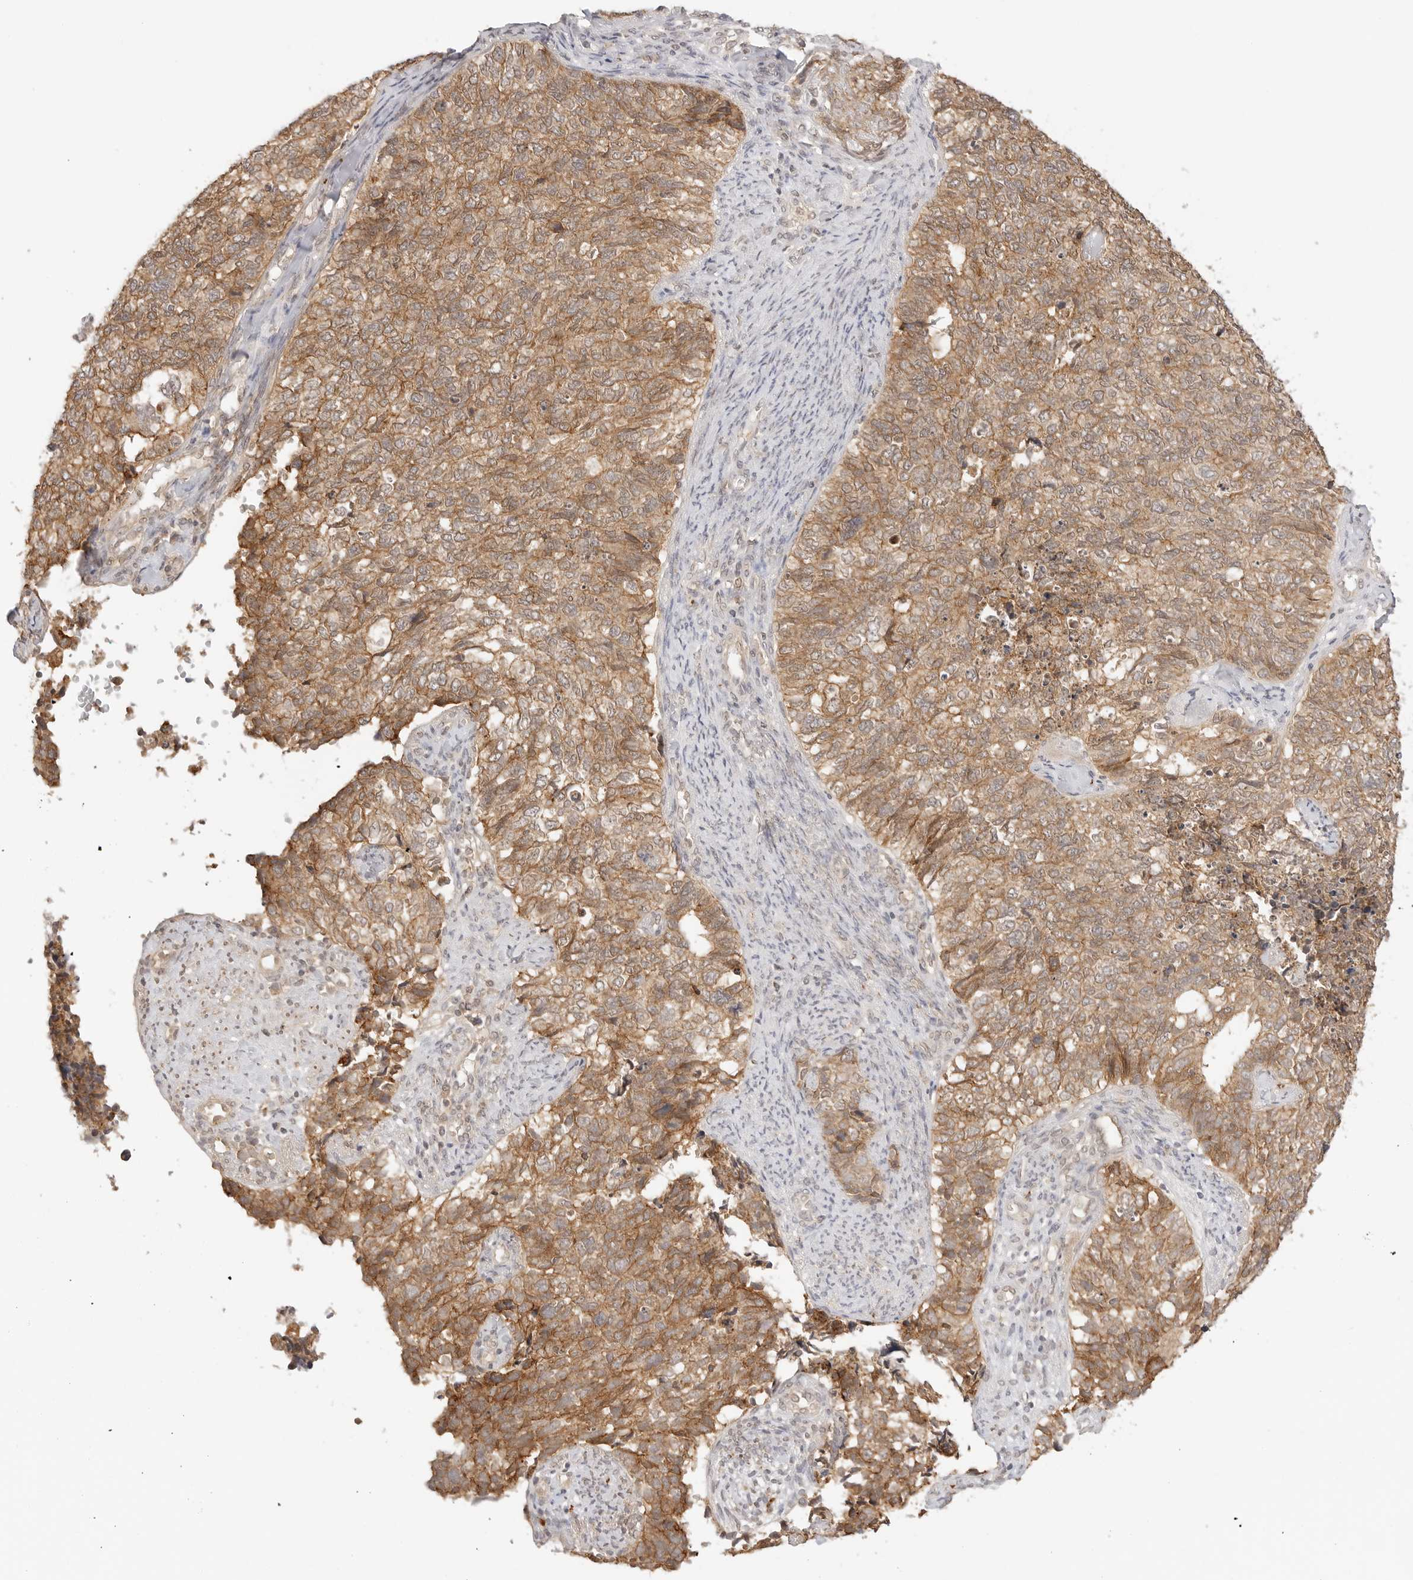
{"staining": {"intensity": "moderate", "quantity": ">75%", "location": "cytoplasmic/membranous"}, "tissue": "cervical cancer", "cell_type": "Tumor cells", "image_type": "cancer", "snomed": [{"axis": "morphology", "description": "Squamous cell carcinoma, NOS"}, {"axis": "topography", "description": "Cervix"}], "caption": "DAB (3,3'-diaminobenzidine) immunohistochemical staining of cervical cancer (squamous cell carcinoma) exhibits moderate cytoplasmic/membranous protein staining in approximately >75% of tumor cells.", "gene": "EPHA1", "patient": {"sex": "female", "age": 63}}